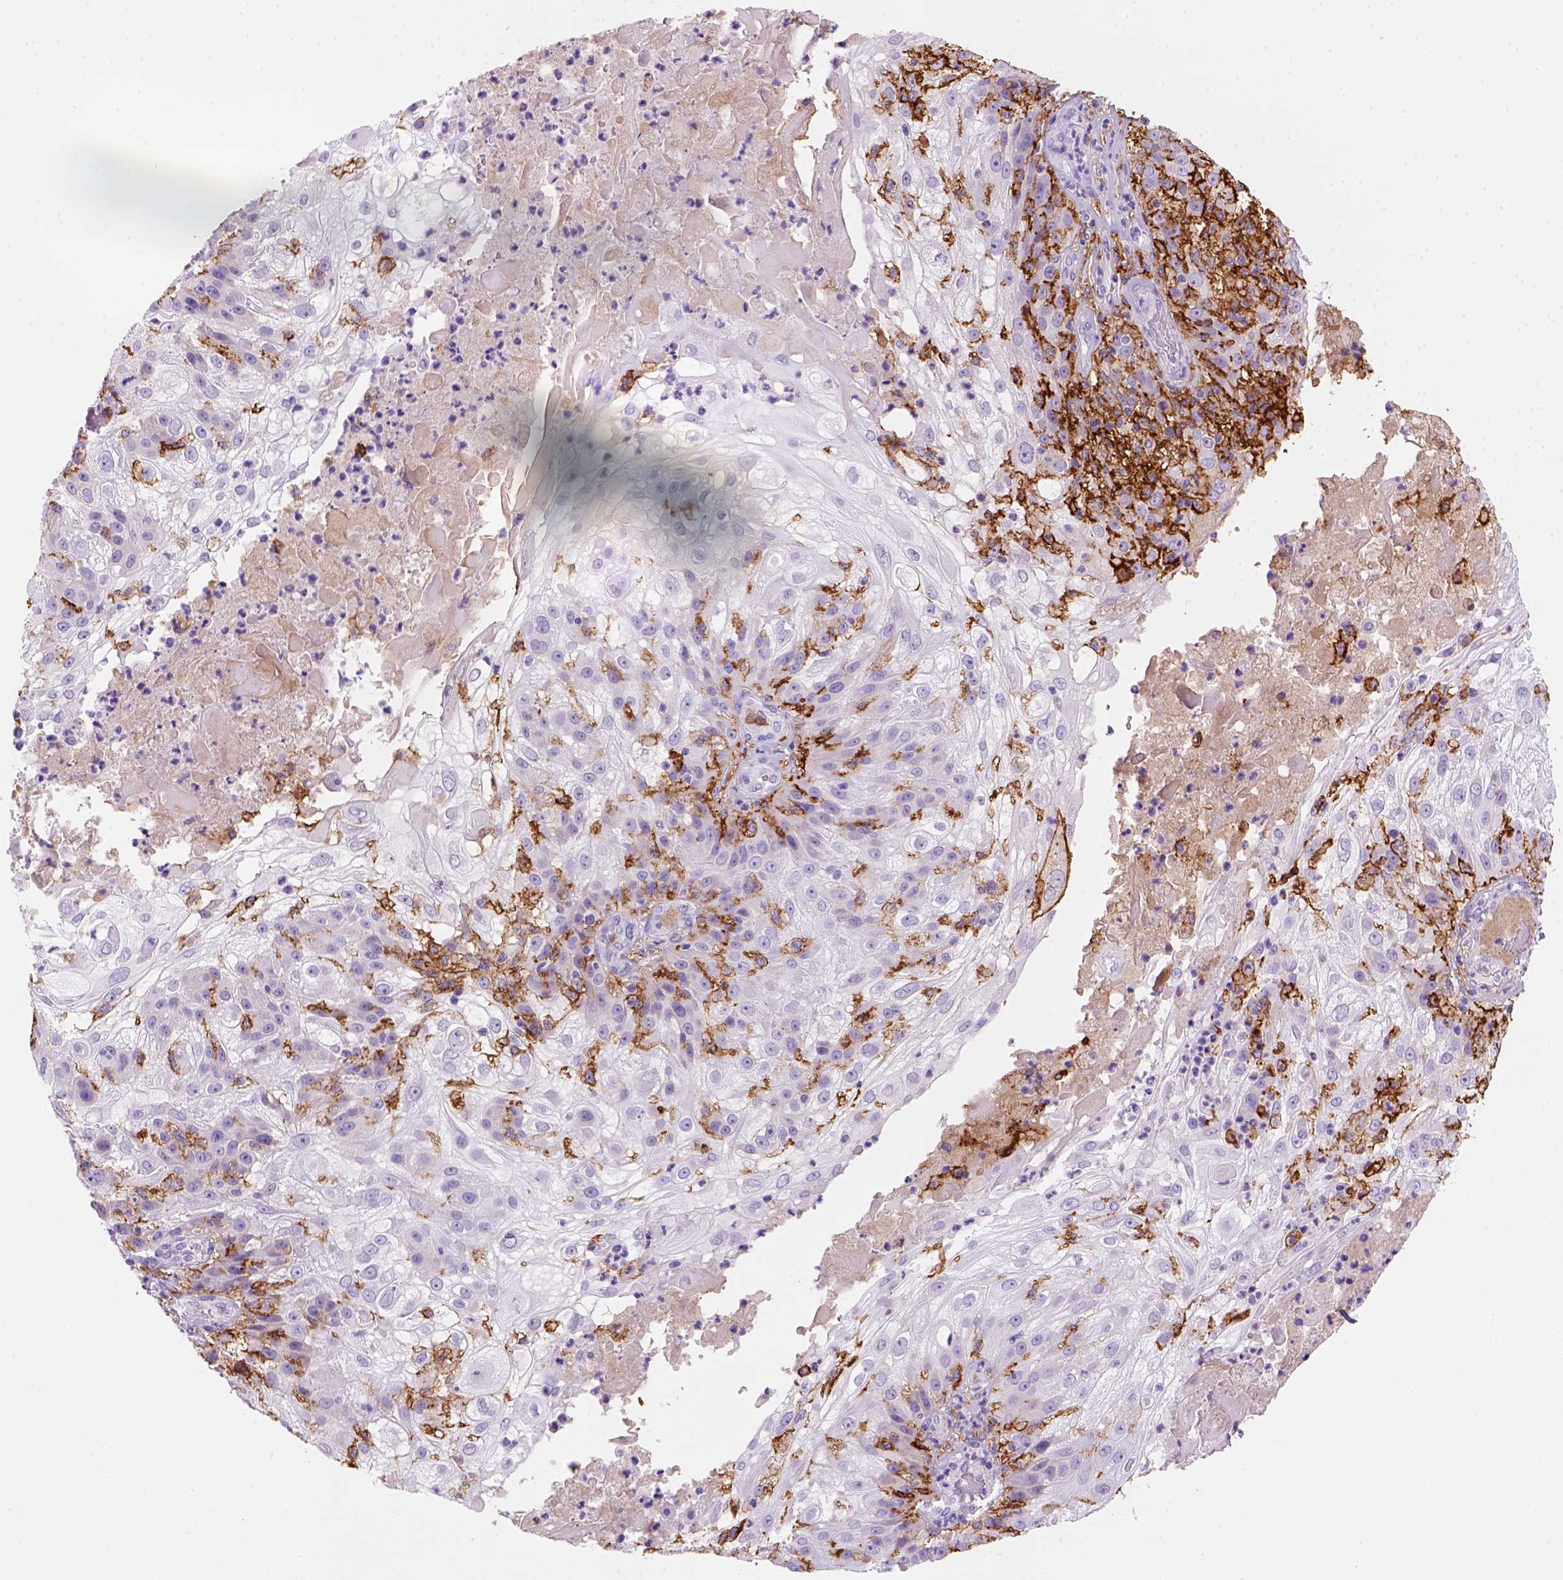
{"staining": {"intensity": "negative", "quantity": "none", "location": "none"}, "tissue": "skin cancer", "cell_type": "Tumor cells", "image_type": "cancer", "snomed": [{"axis": "morphology", "description": "Normal tissue, NOS"}, {"axis": "morphology", "description": "Squamous cell carcinoma, NOS"}, {"axis": "topography", "description": "Skin"}], "caption": "Tumor cells show no significant protein expression in skin squamous cell carcinoma.", "gene": "CD14", "patient": {"sex": "female", "age": 83}}